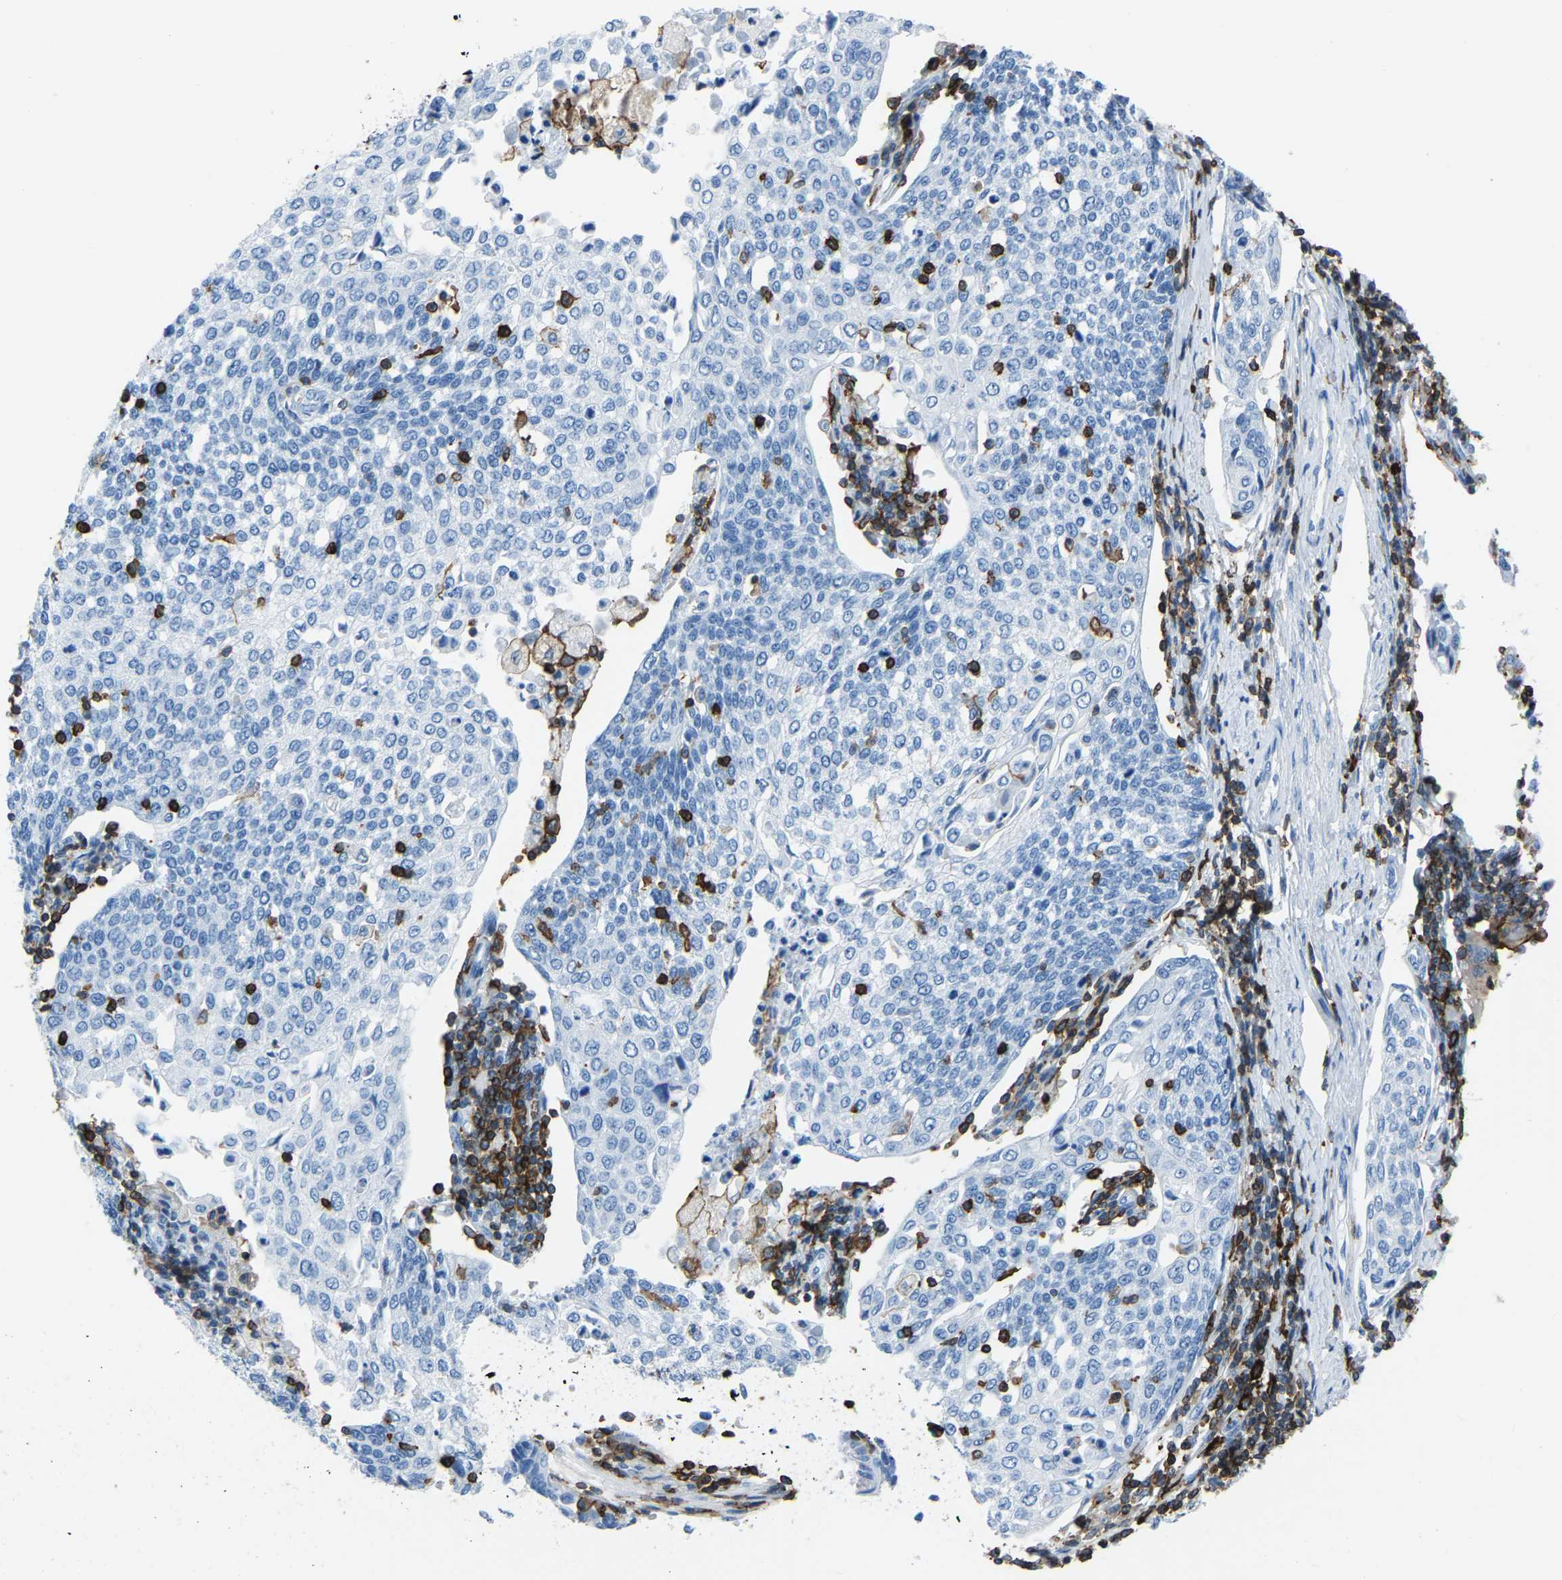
{"staining": {"intensity": "negative", "quantity": "none", "location": "none"}, "tissue": "cervical cancer", "cell_type": "Tumor cells", "image_type": "cancer", "snomed": [{"axis": "morphology", "description": "Squamous cell carcinoma, NOS"}, {"axis": "topography", "description": "Cervix"}], "caption": "The image displays no staining of tumor cells in cervical cancer (squamous cell carcinoma). (DAB IHC visualized using brightfield microscopy, high magnification).", "gene": "LSP1", "patient": {"sex": "female", "age": 34}}